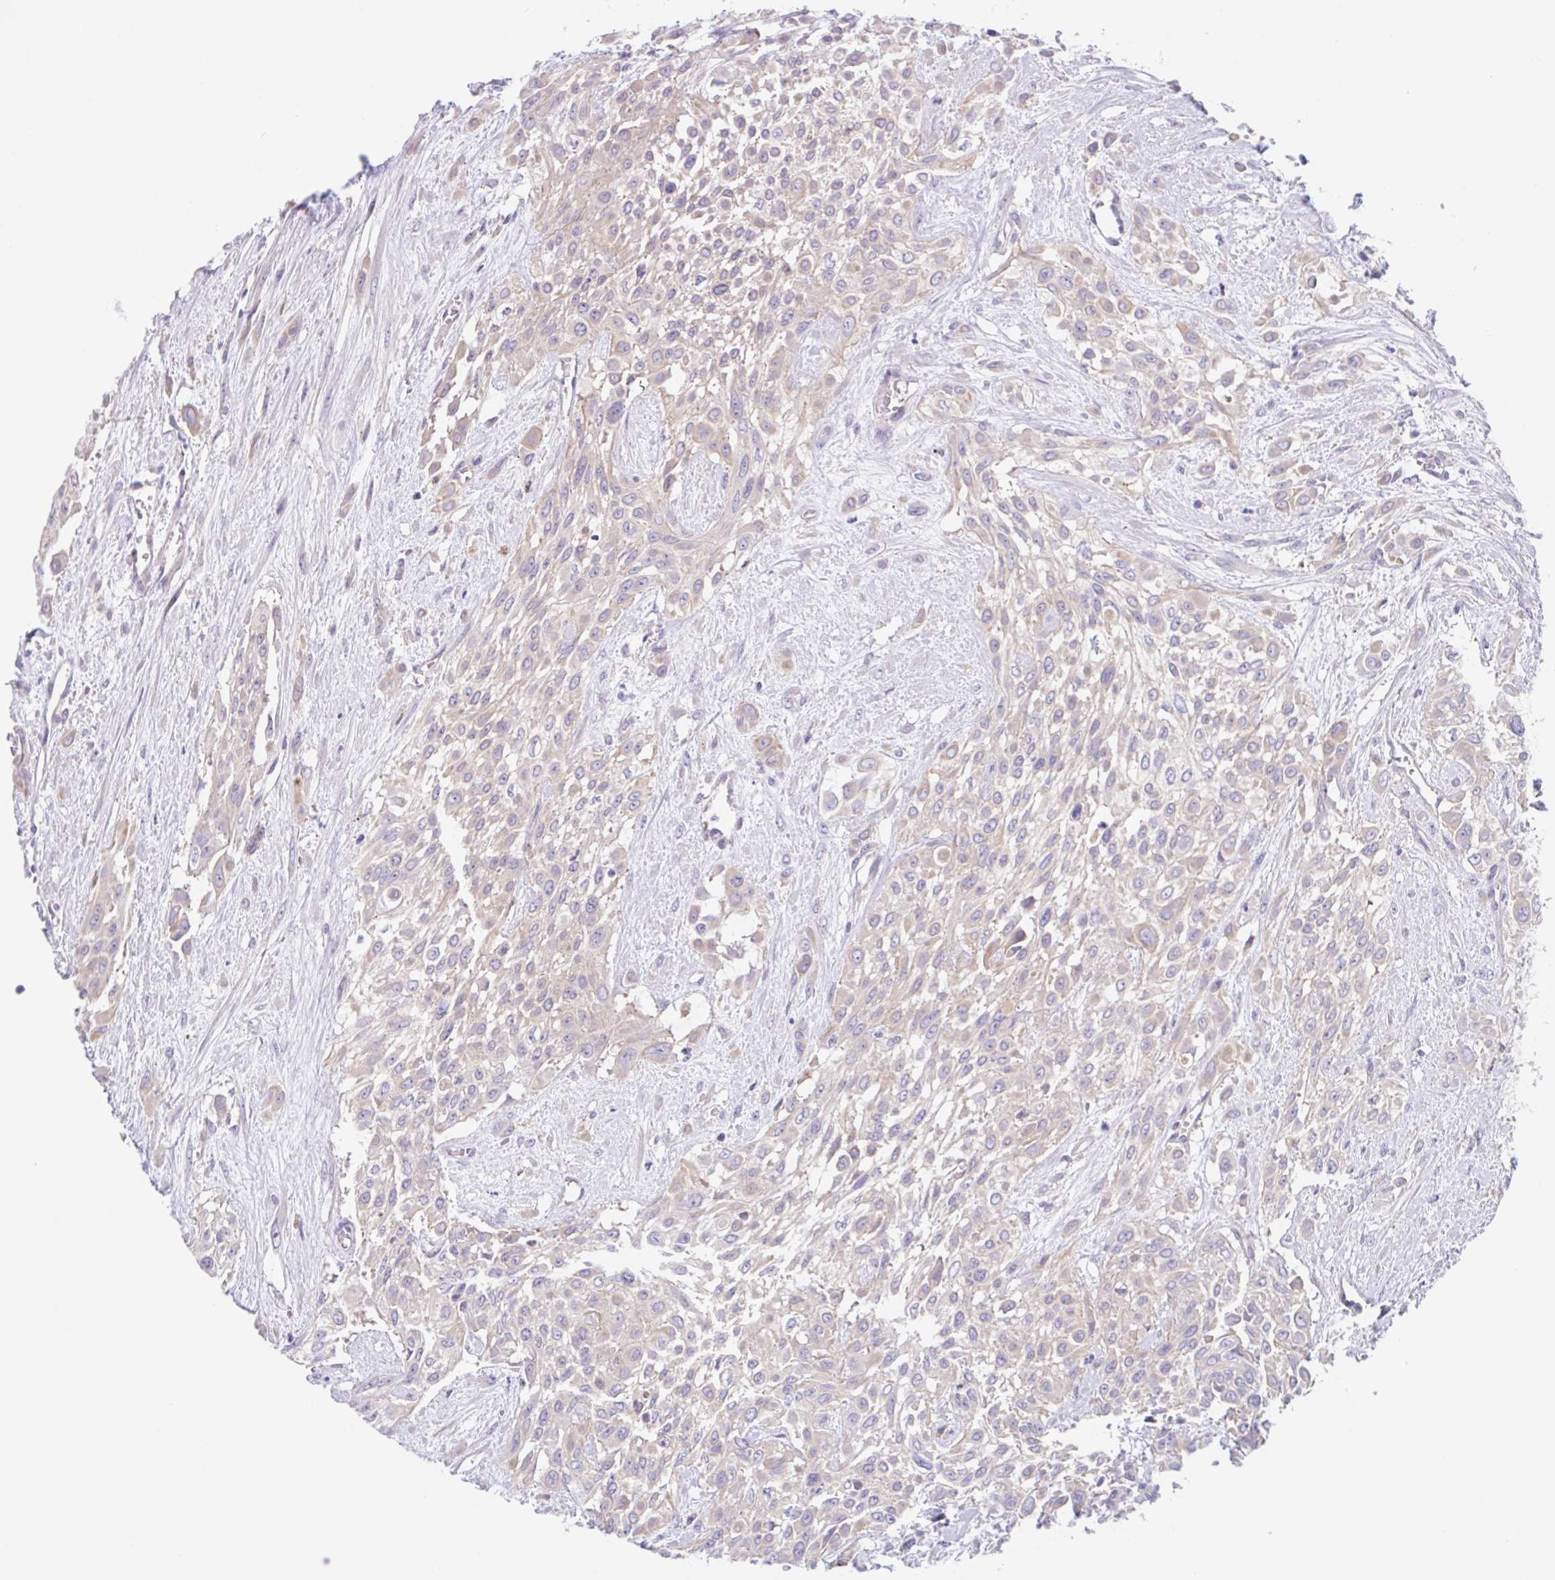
{"staining": {"intensity": "weak", "quantity": "25%-75%", "location": "cytoplasmic/membranous"}, "tissue": "urothelial cancer", "cell_type": "Tumor cells", "image_type": "cancer", "snomed": [{"axis": "morphology", "description": "Urothelial carcinoma, High grade"}, {"axis": "topography", "description": "Urinary bladder"}], "caption": "High-magnification brightfield microscopy of high-grade urothelial carcinoma stained with DAB (3,3'-diaminobenzidine) (brown) and counterstained with hematoxylin (blue). tumor cells exhibit weak cytoplasmic/membranous staining is identified in about25%-75% of cells.", "gene": "TMEM86A", "patient": {"sex": "male", "age": 57}}